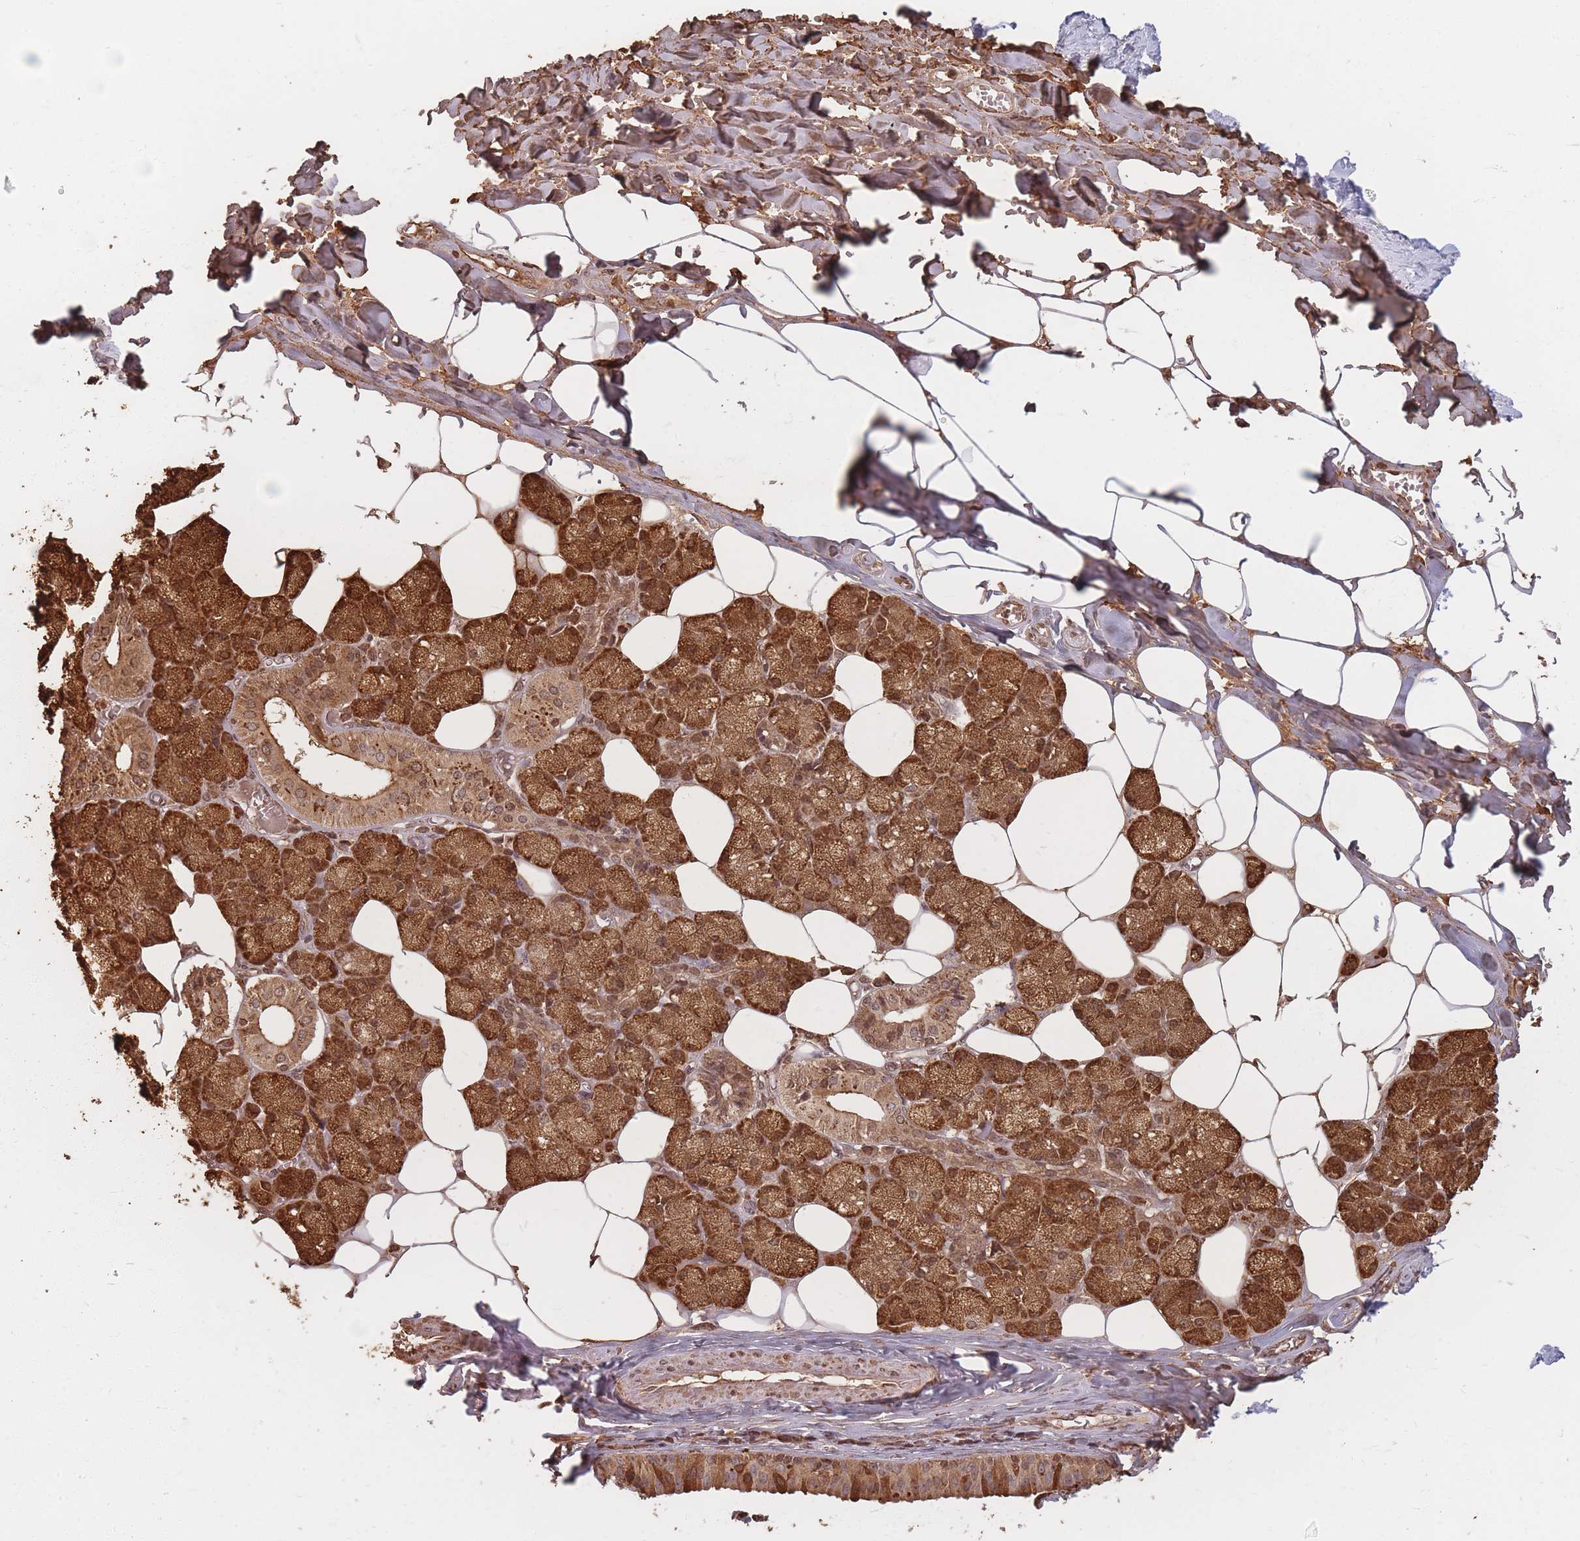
{"staining": {"intensity": "strong", "quantity": "25%-75%", "location": "cytoplasmic/membranous"}, "tissue": "salivary gland", "cell_type": "Glandular cells", "image_type": "normal", "snomed": [{"axis": "morphology", "description": "Normal tissue, NOS"}, {"axis": "topography", "description": "Salivary gland"}], "caption": "The histopathology image displays a brown stain indicating the presence of a protein in the cytoplasmic/membranous of glandular cells in salivary gland. The staining was performed using DAB (3,3'-diaminobenzidine) to visualize the protein expression in brown, while the nuclei were stained in blue with hematoxylin (Magnification: 20x).", "gene": "GABRA6", "patient": {"sex": "male", "age": 62}}